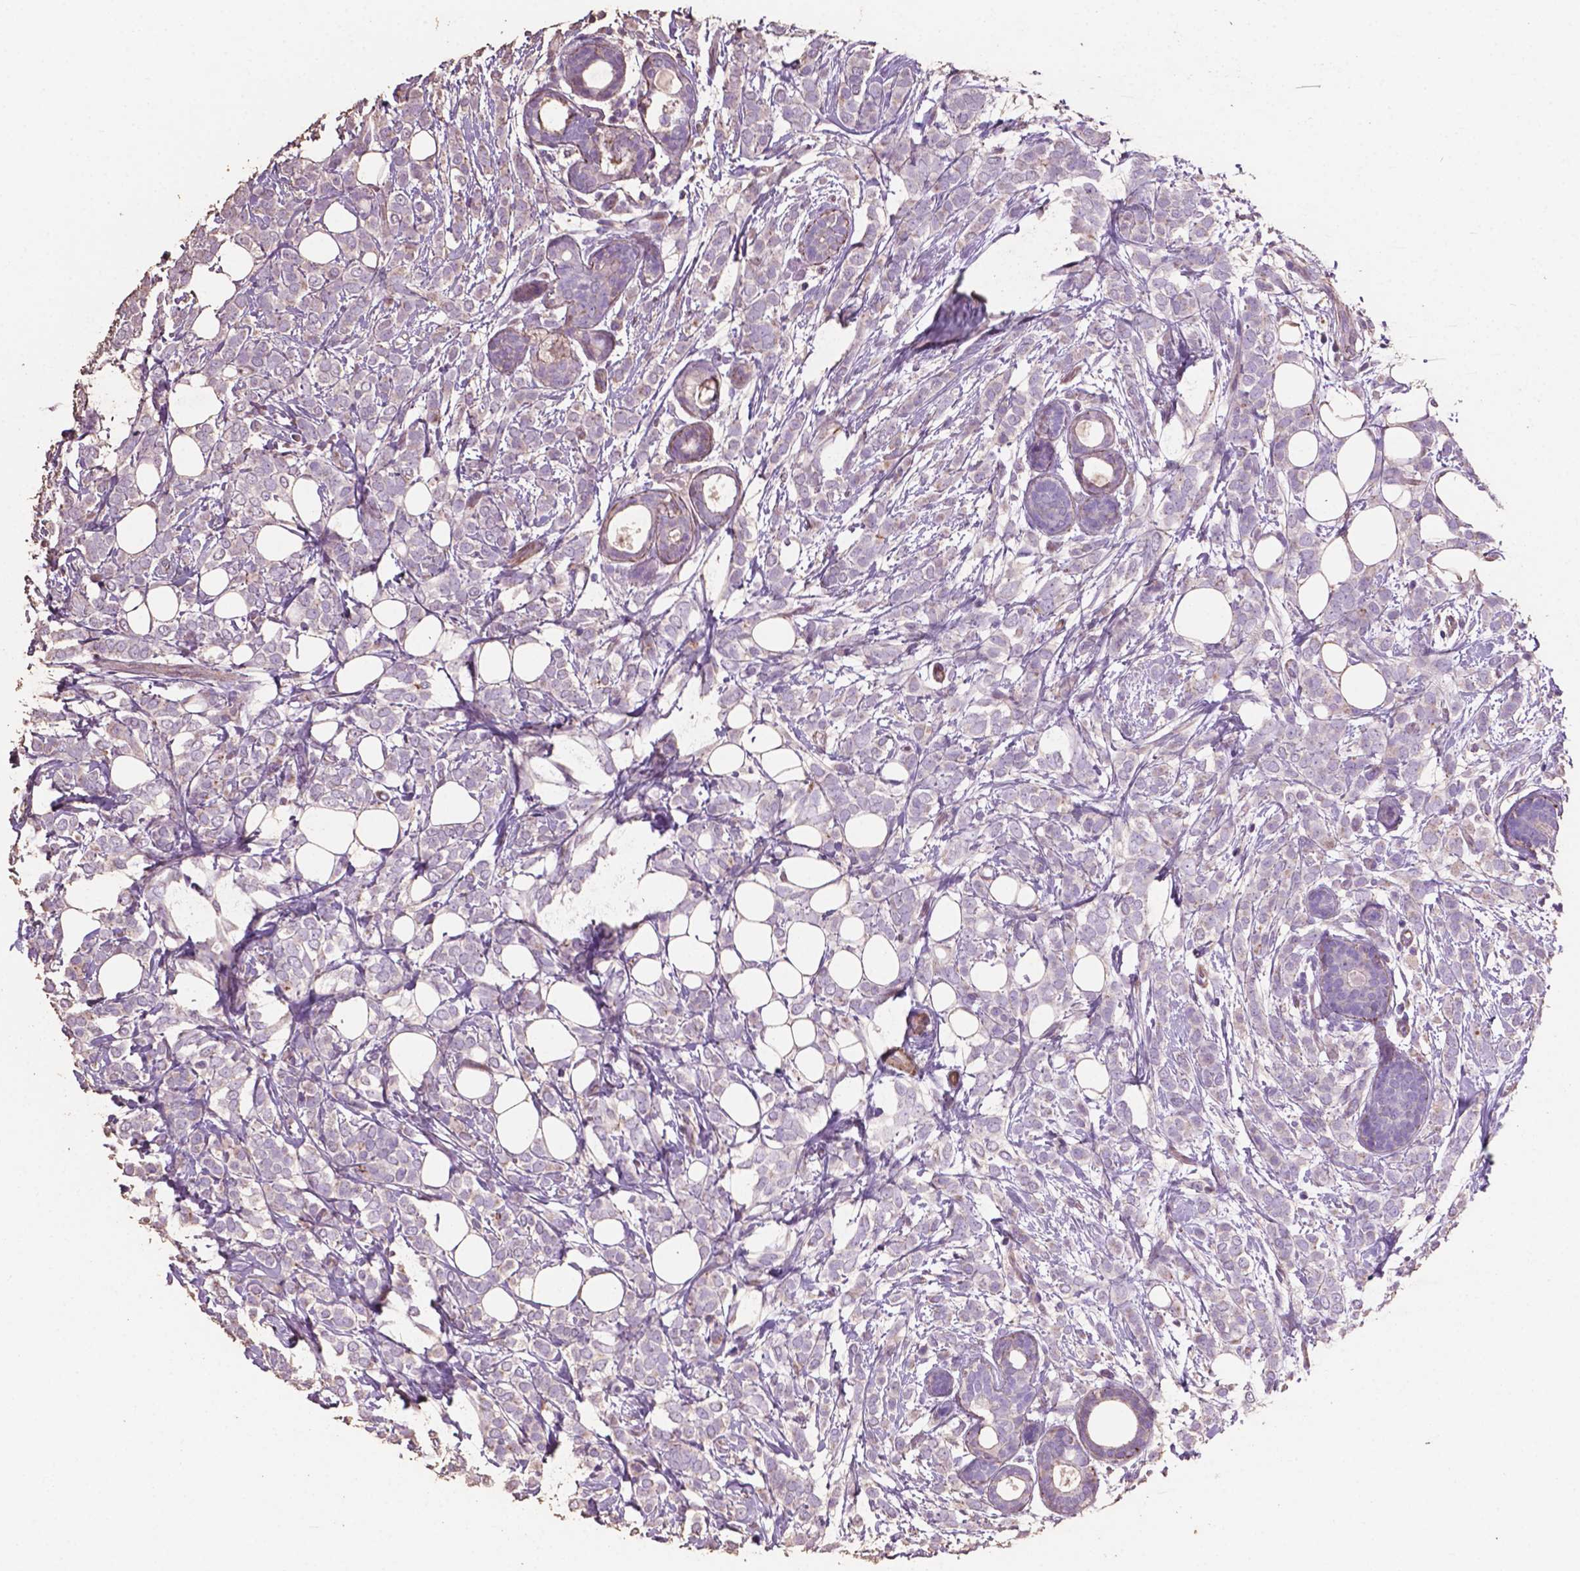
{"staining": {"intensity": "negative", "quantity": "none", "location": "none"}, "tissue": "breast cancer", "cell_type": "Tumor cells", "image_type": "cancer", "snomed": [{"axis": "morphology", "description": "Lobular carcinoma"}, {"axis": "topography", "description": "Breast"}], "caption": "Immunohistochemistry (IHC) image of human breast cancer stained for a protein (brown), which exhibits no expression in tumor cells.", "gene": "COMMD4", "patient": {"sex": "female", "age": 49}}